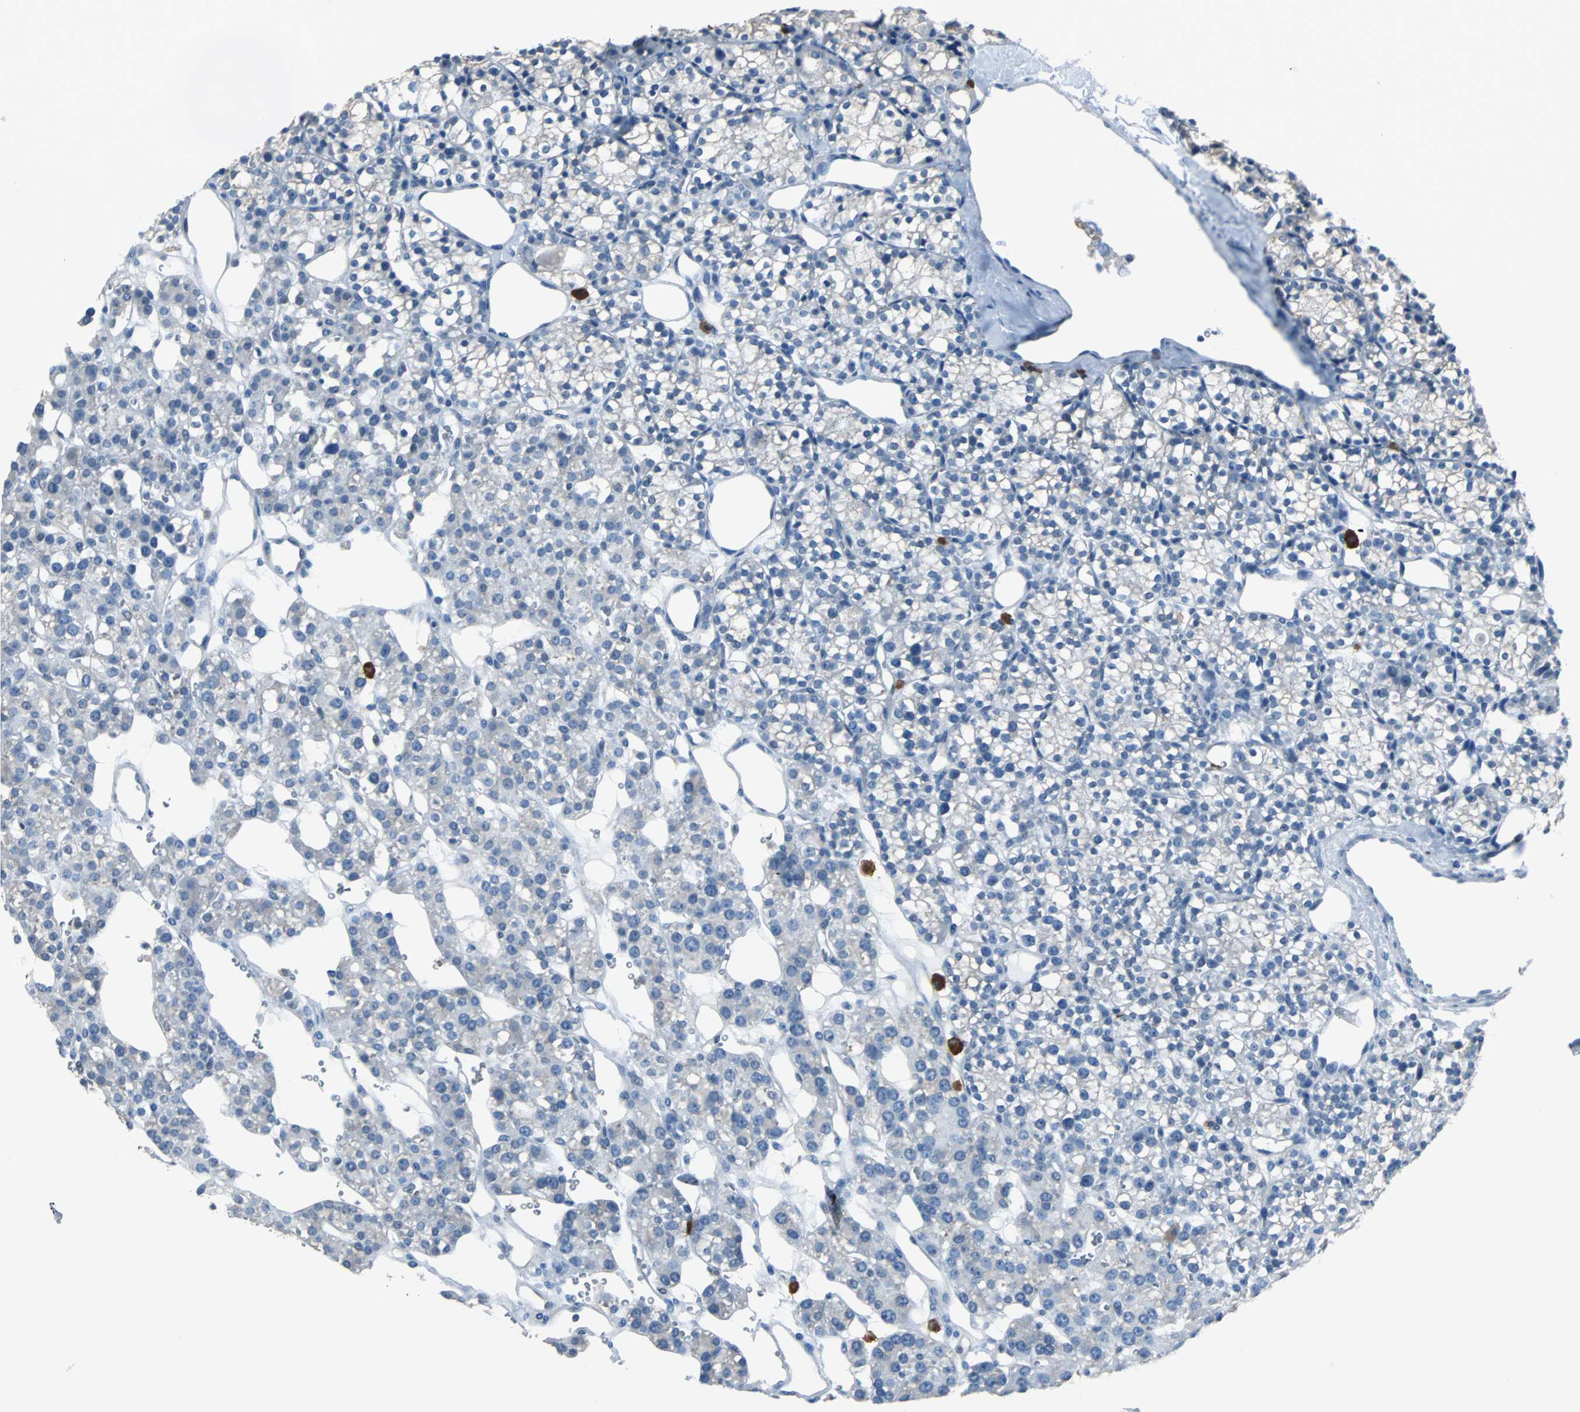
{"staining": {"intensity": "negative", "quantity": "none", "location": "none"}, "tissue": "parathyroid gland", "cell_type": "Glandular cells", "image_type": "normal", "snomed": [{"axis": "morphology", "description": "Normal tissue, NOS"}, {"axis": "topography", "description": "Parathyroid gland"}], "caption": "The histopathology image reveals no significant staining in glandular cells of parathyroid gland. (DAB (3,3'-diaminobenzidine) immunohistochemistry visualized using brightfield microscopy, high magnification).", "gene": "PDIA4", "patient": {"sex": "female", "age": 64}}